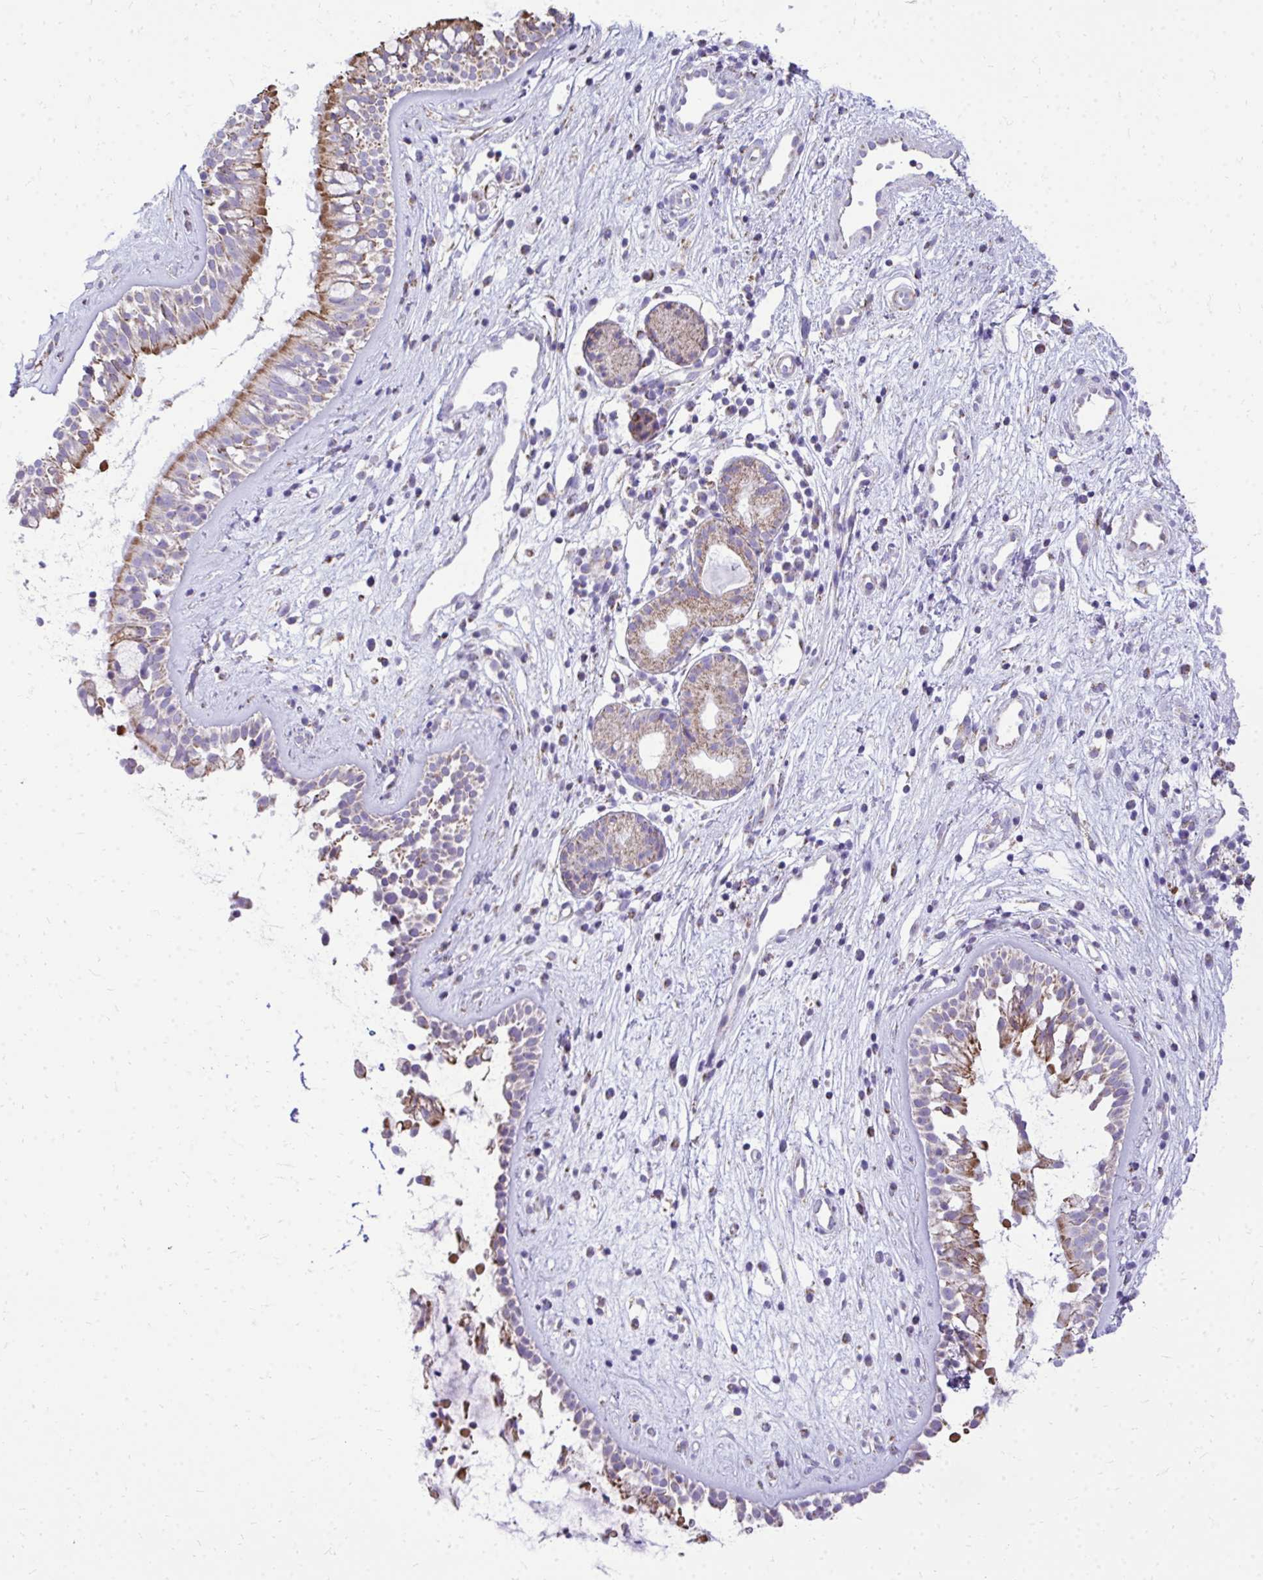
{"staining": {"intensity": "moderate", "quantity": "25%-75%", "location": "cytoplasmic/membranous"}, "tissue": "nasopharynx", "cell_type": "Respiratory epithelial cells", "image_type": "normal", "snomed": [{"axis": "morphology", "description": "Normal tissue, NOS"}, {"axis": "topography", "description": "Nasopharynx"}], "caption": "Immunohistochemistry (IHC) (DAB (3,3'-diaminobenzidine)) staining of benign nasopharynx shows moderate cytoplasmic/membranous protein staining in about 25%-75% of respiratory epithelial cells. Ihc stains the protein of interest in brown and the nuclei are stained blue.", "gene": "MPZL2", "patient": {"sex": "male", "age": 32}}